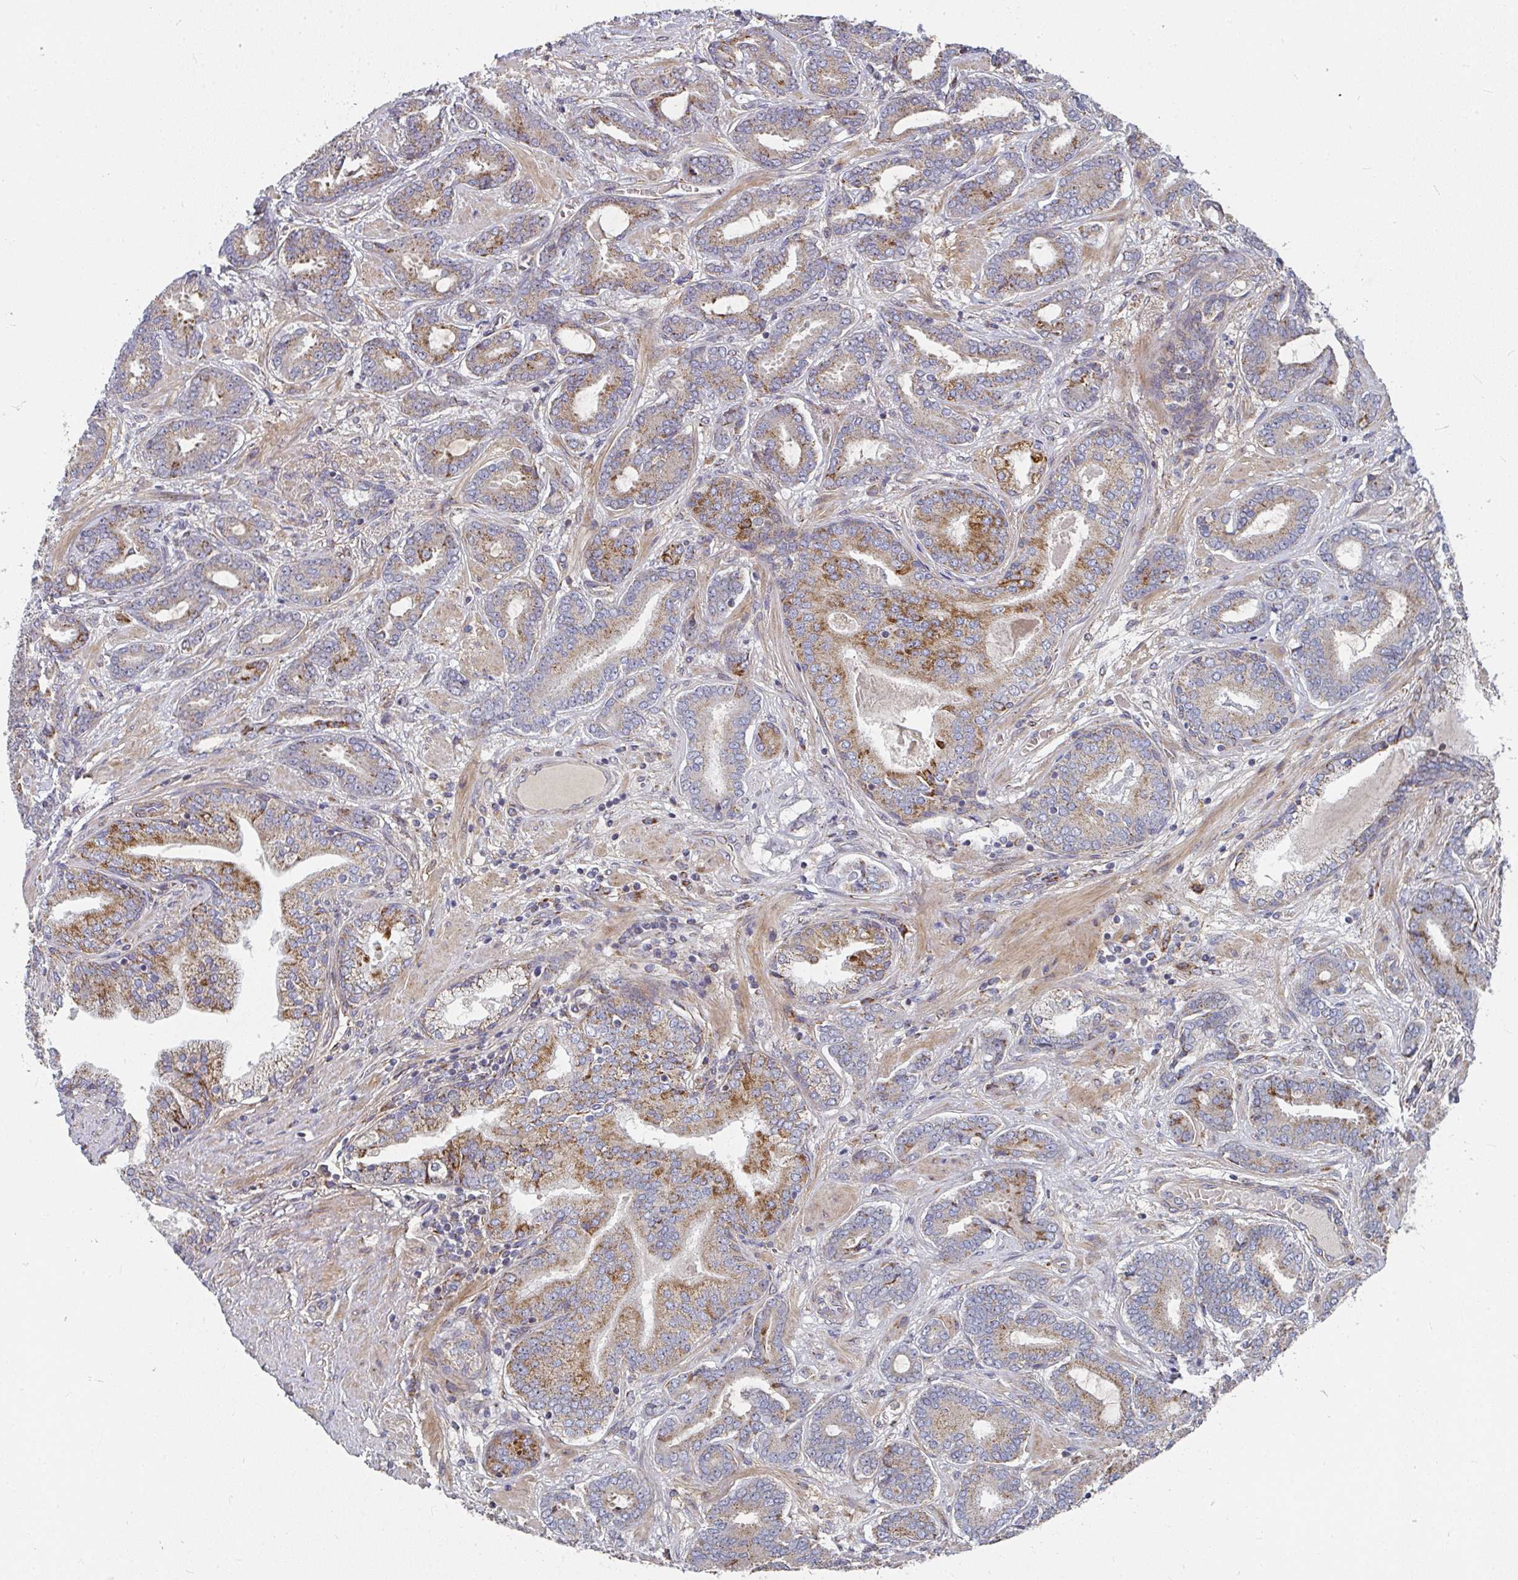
{"staining": {"intensity": "moderate", "quantity": "25%-75%", "location": "cytoplasmic/membranous"}, "tissue": "prostate cancer", "cell_type": "Tumor cells", "image_type": "cancer", "snomed": [{"axis": "morphology", "description": "Adenocarcinoma, High grade"}, {"axis": "topography", "description": "Prostate"}], "caption": "Immunohistochemical staining of prostate cancer demonstrates medium levels of moderate cytoplasmic/membranous protein expression in approximately 25%-75% of tumor cells. Using DAB (3,3'-diaminobenzidine) (brown) and hematoxylin (blue) stains, captured at high magnification using brightfield microscopy.", "gene": "RHEBL1", "patient": {"sex": "male", "age": 62}}